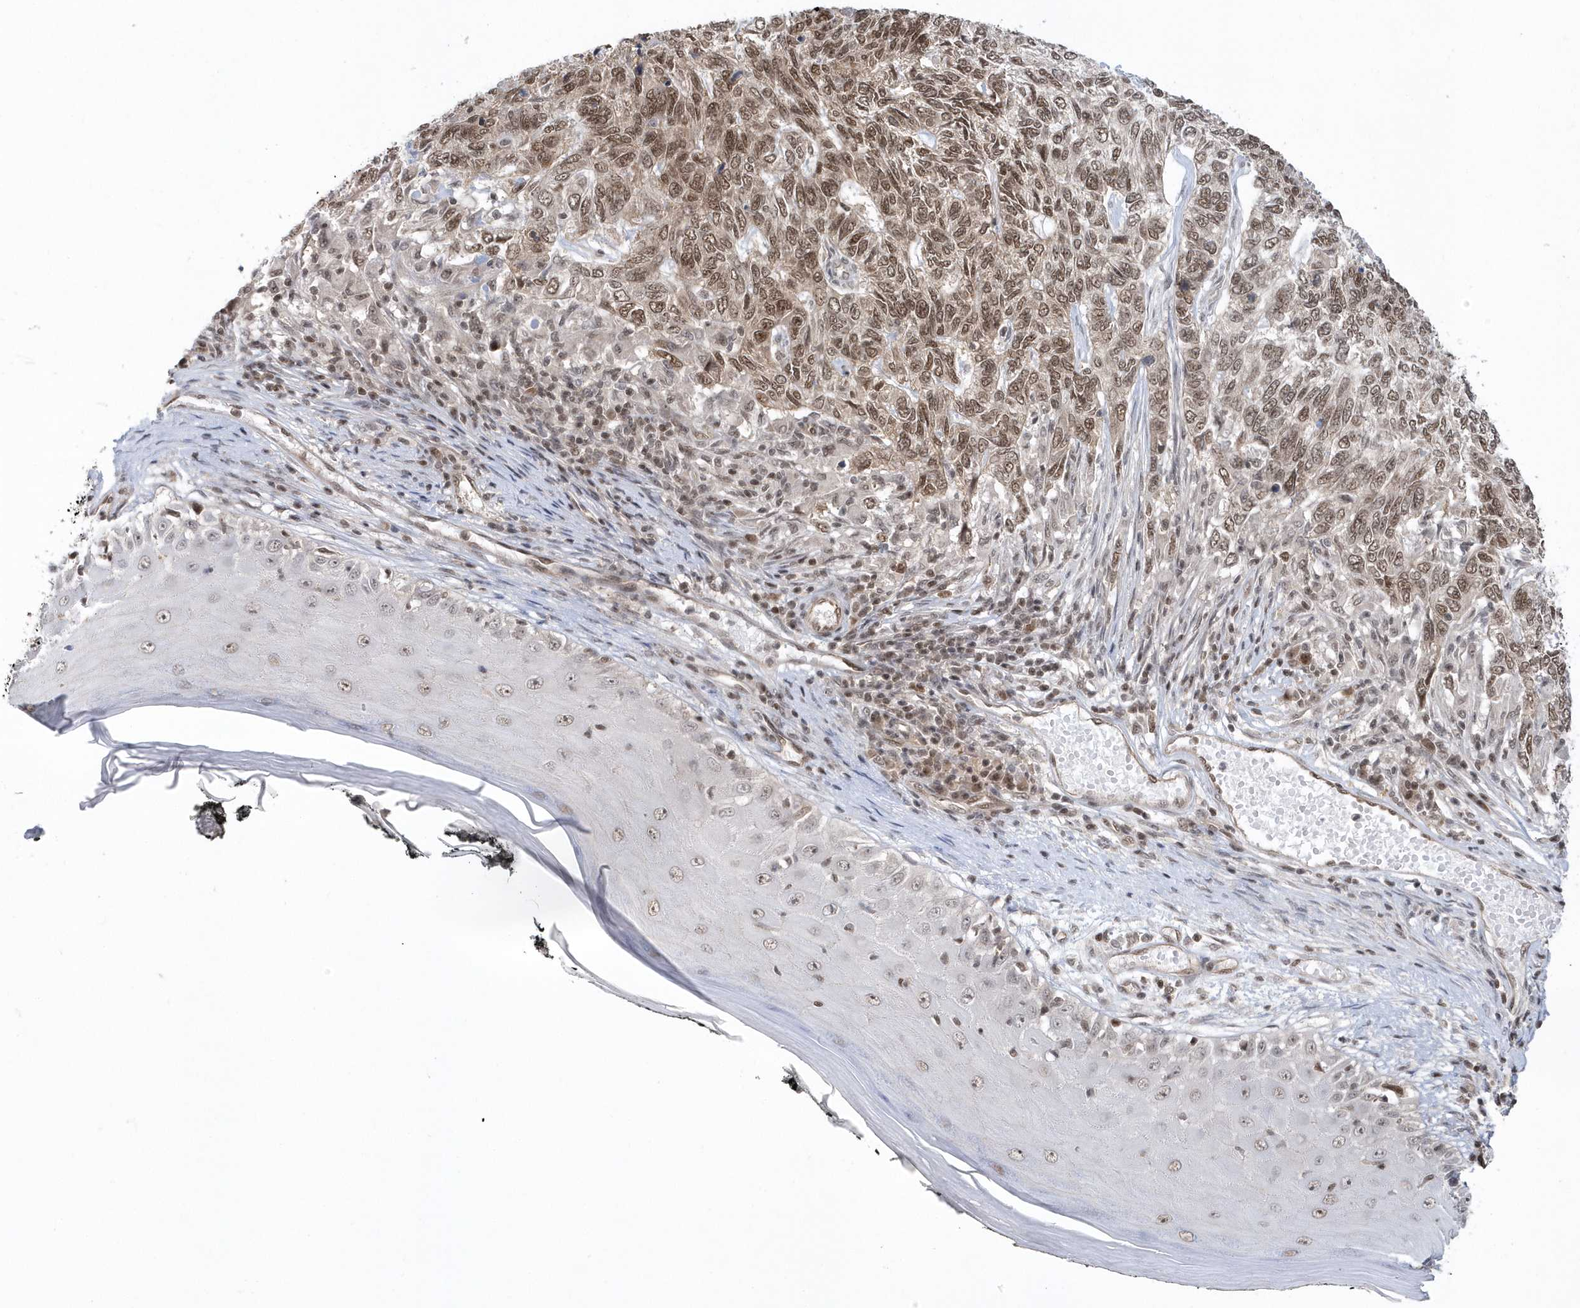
{"staining": {"intensity": "moderate", "quantity": ">75%", "location": "nuclear"}, "tissue": "skin cancer", "cell_type": "Tumor cells", "image_type": "cancer", "snomed": [{"axis": "morphology", "description": "Basal cell carcinoma"}, {"axis": "topography", "description": "Skin"}], "caption": "This photomicrograph displays IHC staining of skin basal cell carcinoma, with medium moderate nuclear positivity in approximately >75% of tumor cells.", "gene": "SEPHS1", "patient": {"sex": "female", "age": 65}}